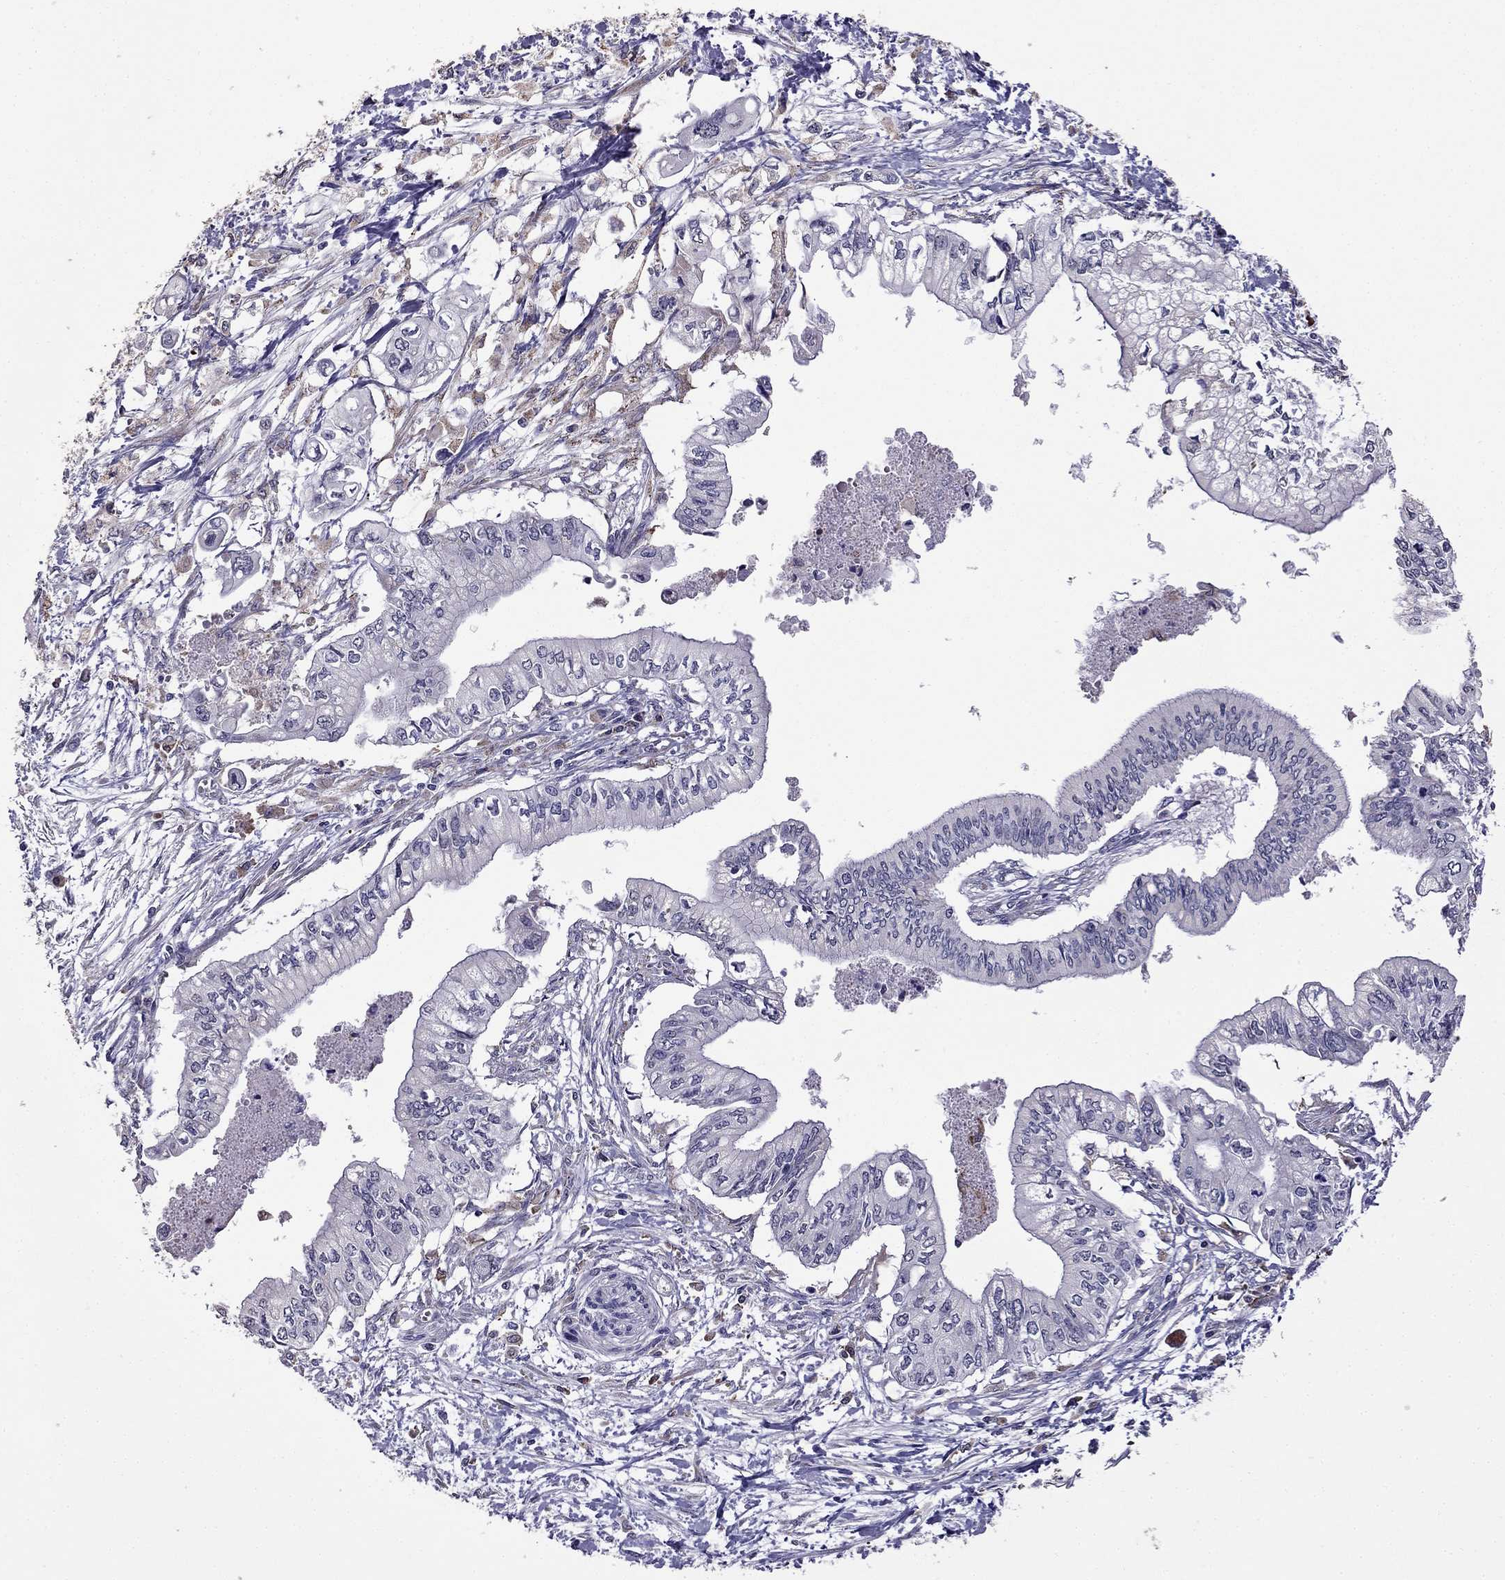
{"staining": {"intensity": "negative", "quantity": "none", "location": "none"}, "tissue": "pancreatic cancer", "cell_type": "Tumor cells", "image_type": "cancer", "snomed": [{"axis": "morphology", "description": "Adenocarcinoma, NOS"}, {"axis": "topography", "description": "Pancreas"}], "caption": "Immunohistochemistry photomicrograph of neoplastic tissue: human pancreatic cancer stained with DAB shows no significant protein positivity in tumor cells. (Brightfield microscopy of DAB immunohistochemistry (IHC) at high magnification).", "gene": "CDH9", "patient": {"sex": "female", "age": 61}}